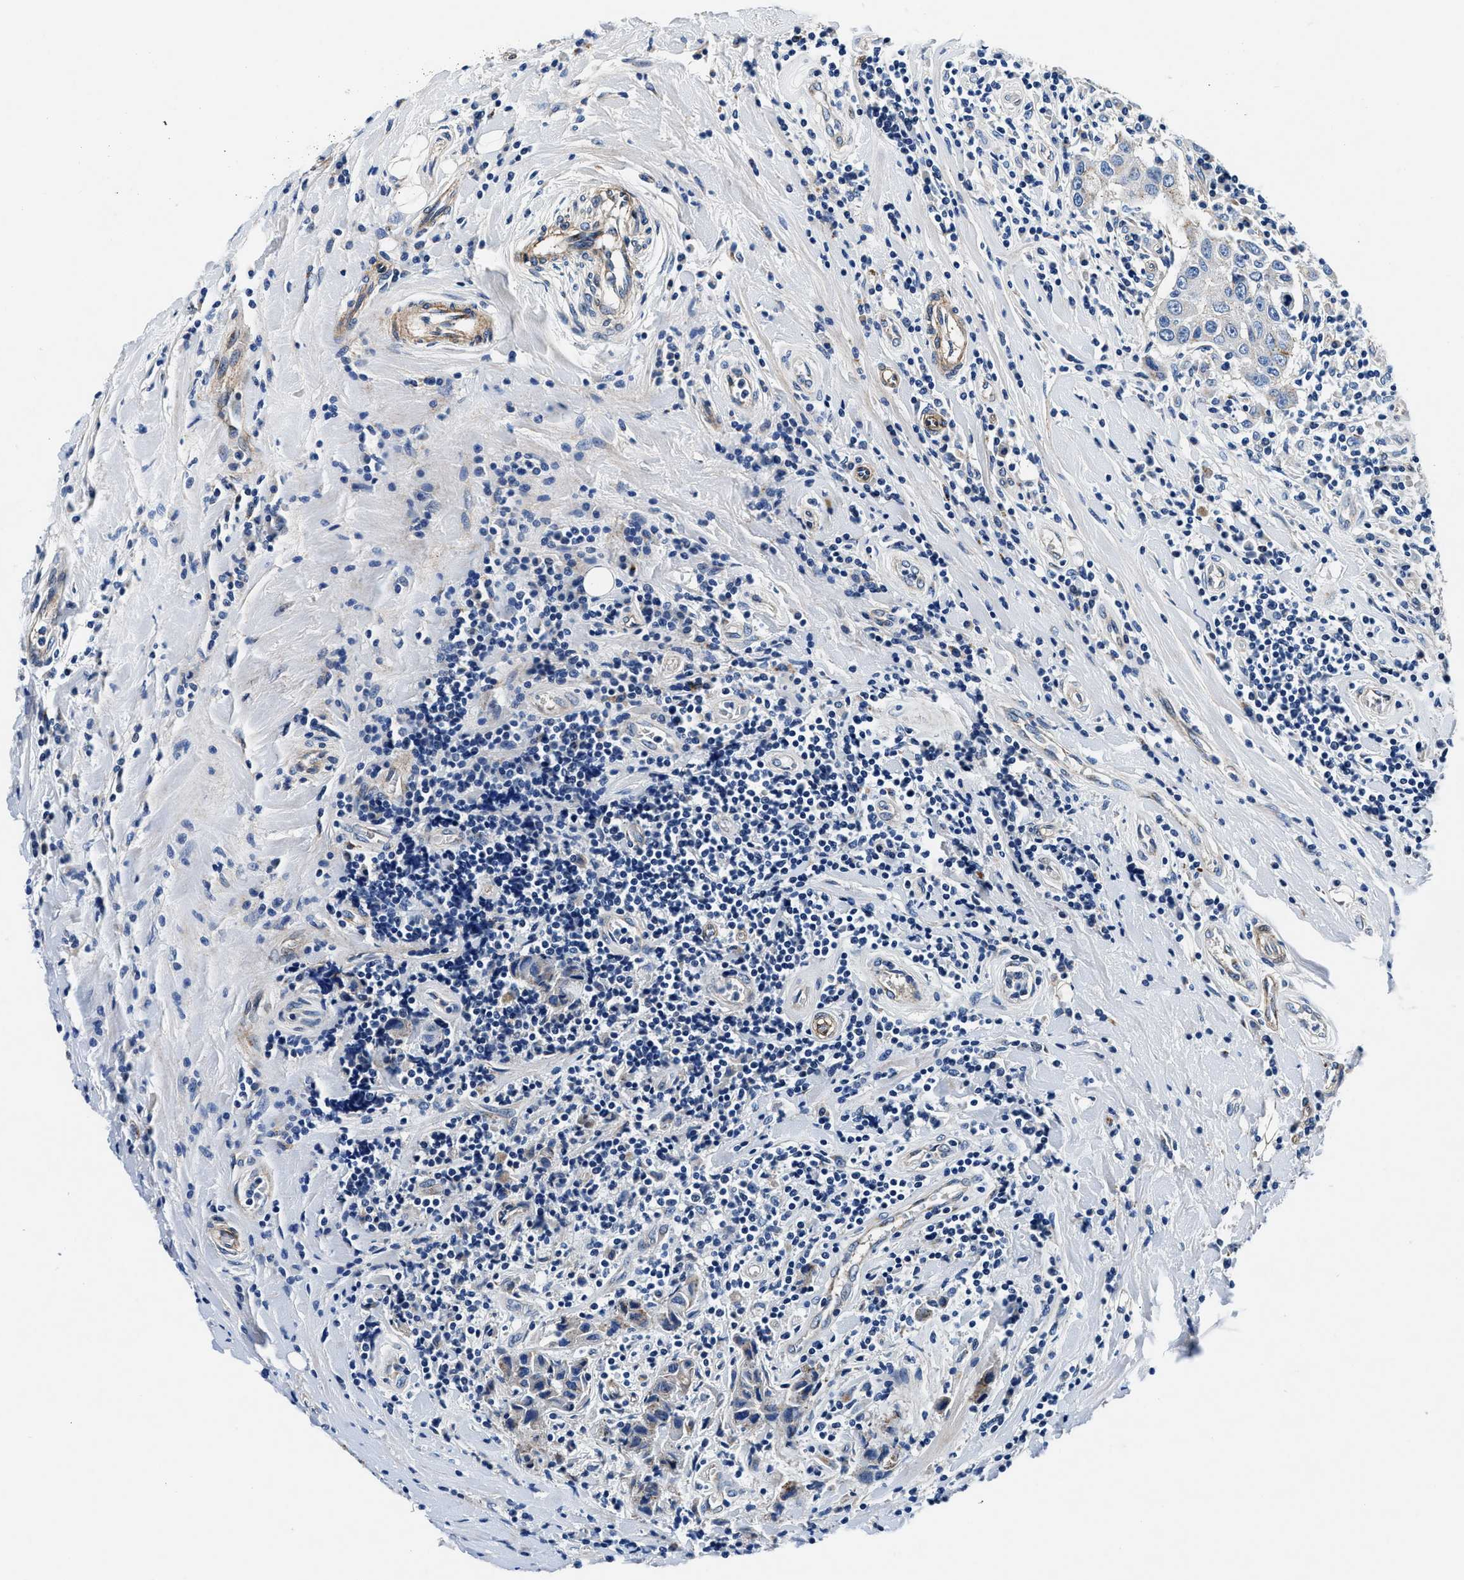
{"staining": {"intensity": "negative", "quantity": "none", "location": "none"}, "tissue": "breast cancer", "cell_type": "Tumor cells", "image_type": "cancer", "snomed": [{"axis": "morphology", "description": "Duct carcinoma"}, {"axis": "topography", "description": "Breast"}], "caption": "Immunohistochemical staining of breast cancer (intraductal carcinoma) demonstrates no significant positivity in tumor cells. (Brightfield microscopy of DAB (3,3'-diaminobenzidine) immunohistochemistry (IHC) at high magnification).", "gene": "DAG1", "patient": {"sex": "female", "age": 27}}